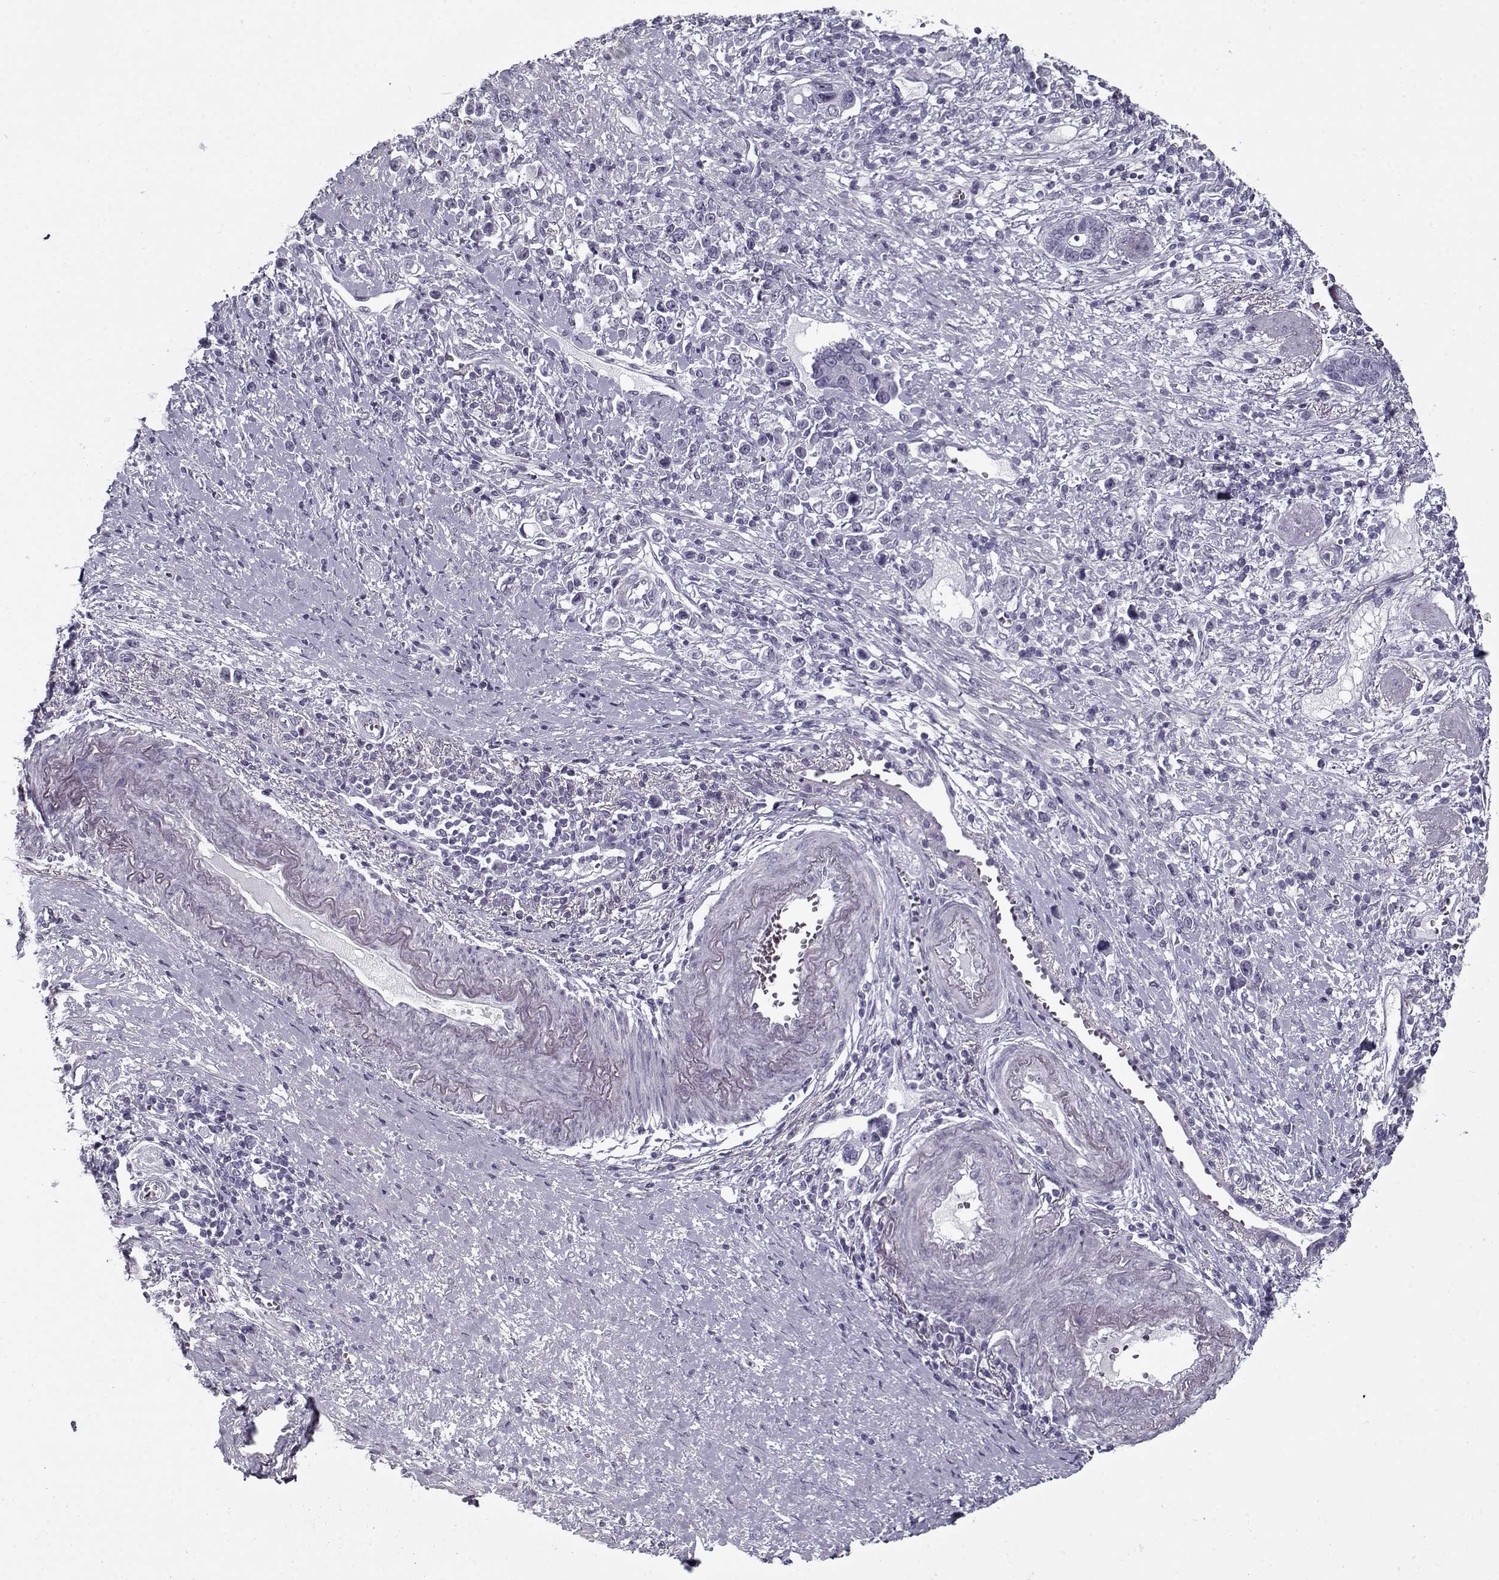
{"staining": {"intensity": "negative", "quantity": "none", "location": "none"}, "tissue": "stomach cancer", "cell_type": "Tumor cells", "image_type": "cancer", "snomed": [{"axis": "morphology", "description": "Adenocarcinoma, NOS"}, {"axis": "topography", "description": "Stomach"}], "caption": "DAB (3,3'-diaminobenzidine) immunohistochemical staining of adenocarcinoma (stomach) exhibits no significant positivity in tumor cells.", "gene": "RNF32", "patient": {"sex": "male", "age": 63}}